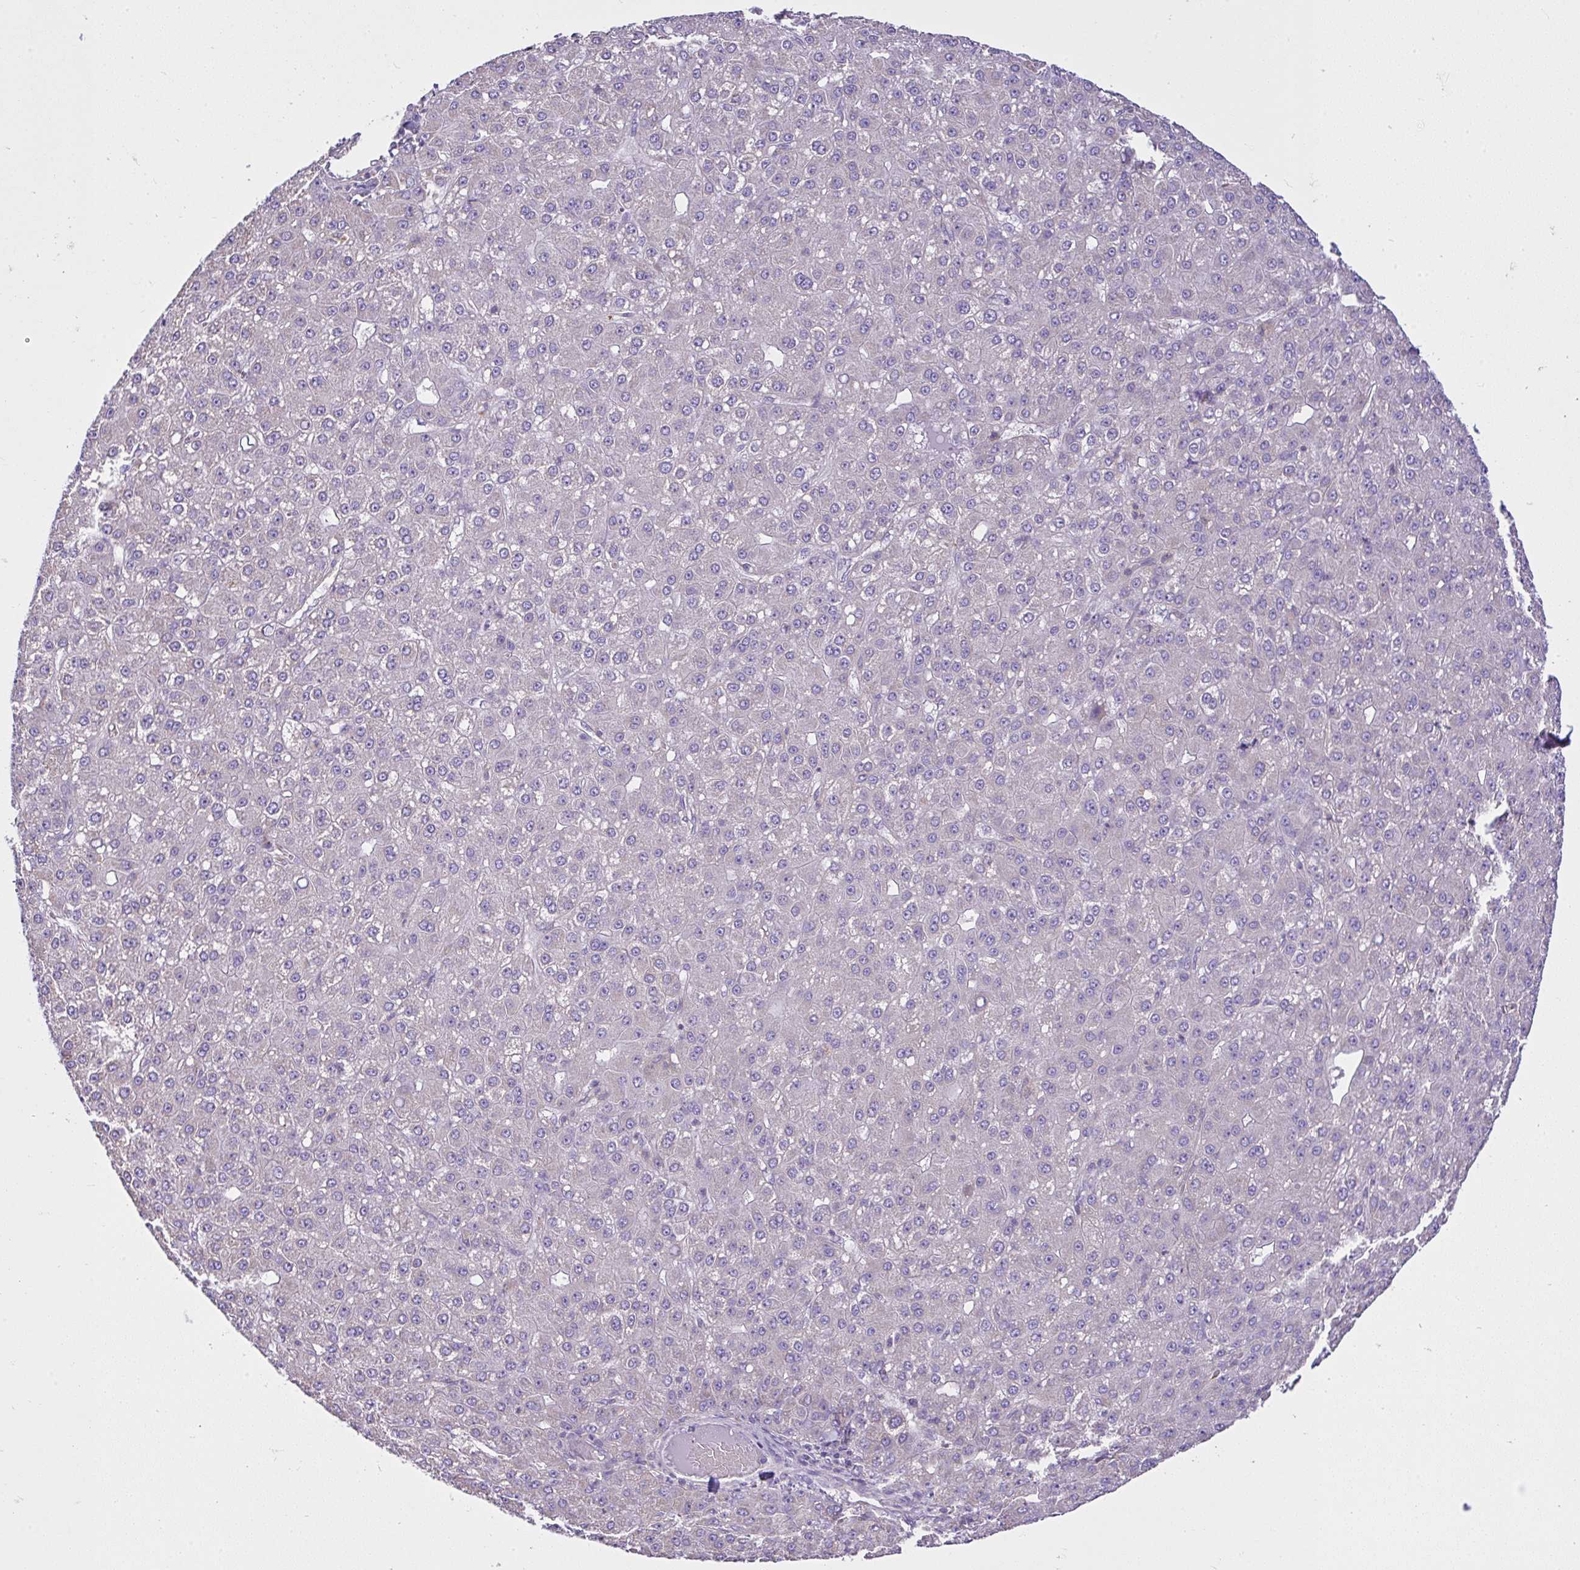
{"staining": {"intensity": "negative", "quantity": "none", "location": "none"}, "tissue": "liver cancer", "cell_type": "Tumor cells", "image_type": "cancer", "snomed": [{"axis": "morphology", "description": "Carcinoma, Hepatocellular, NOS"}, {"axis": "topography", "description": "Liver"}], "caption": "Hepatocellular carcinoma (liver) was stained to show a protein in brown. There is no significant expression in tumor cells.", "gene": "CCDC142", "patient": {"sex": "male", "age": 67}}